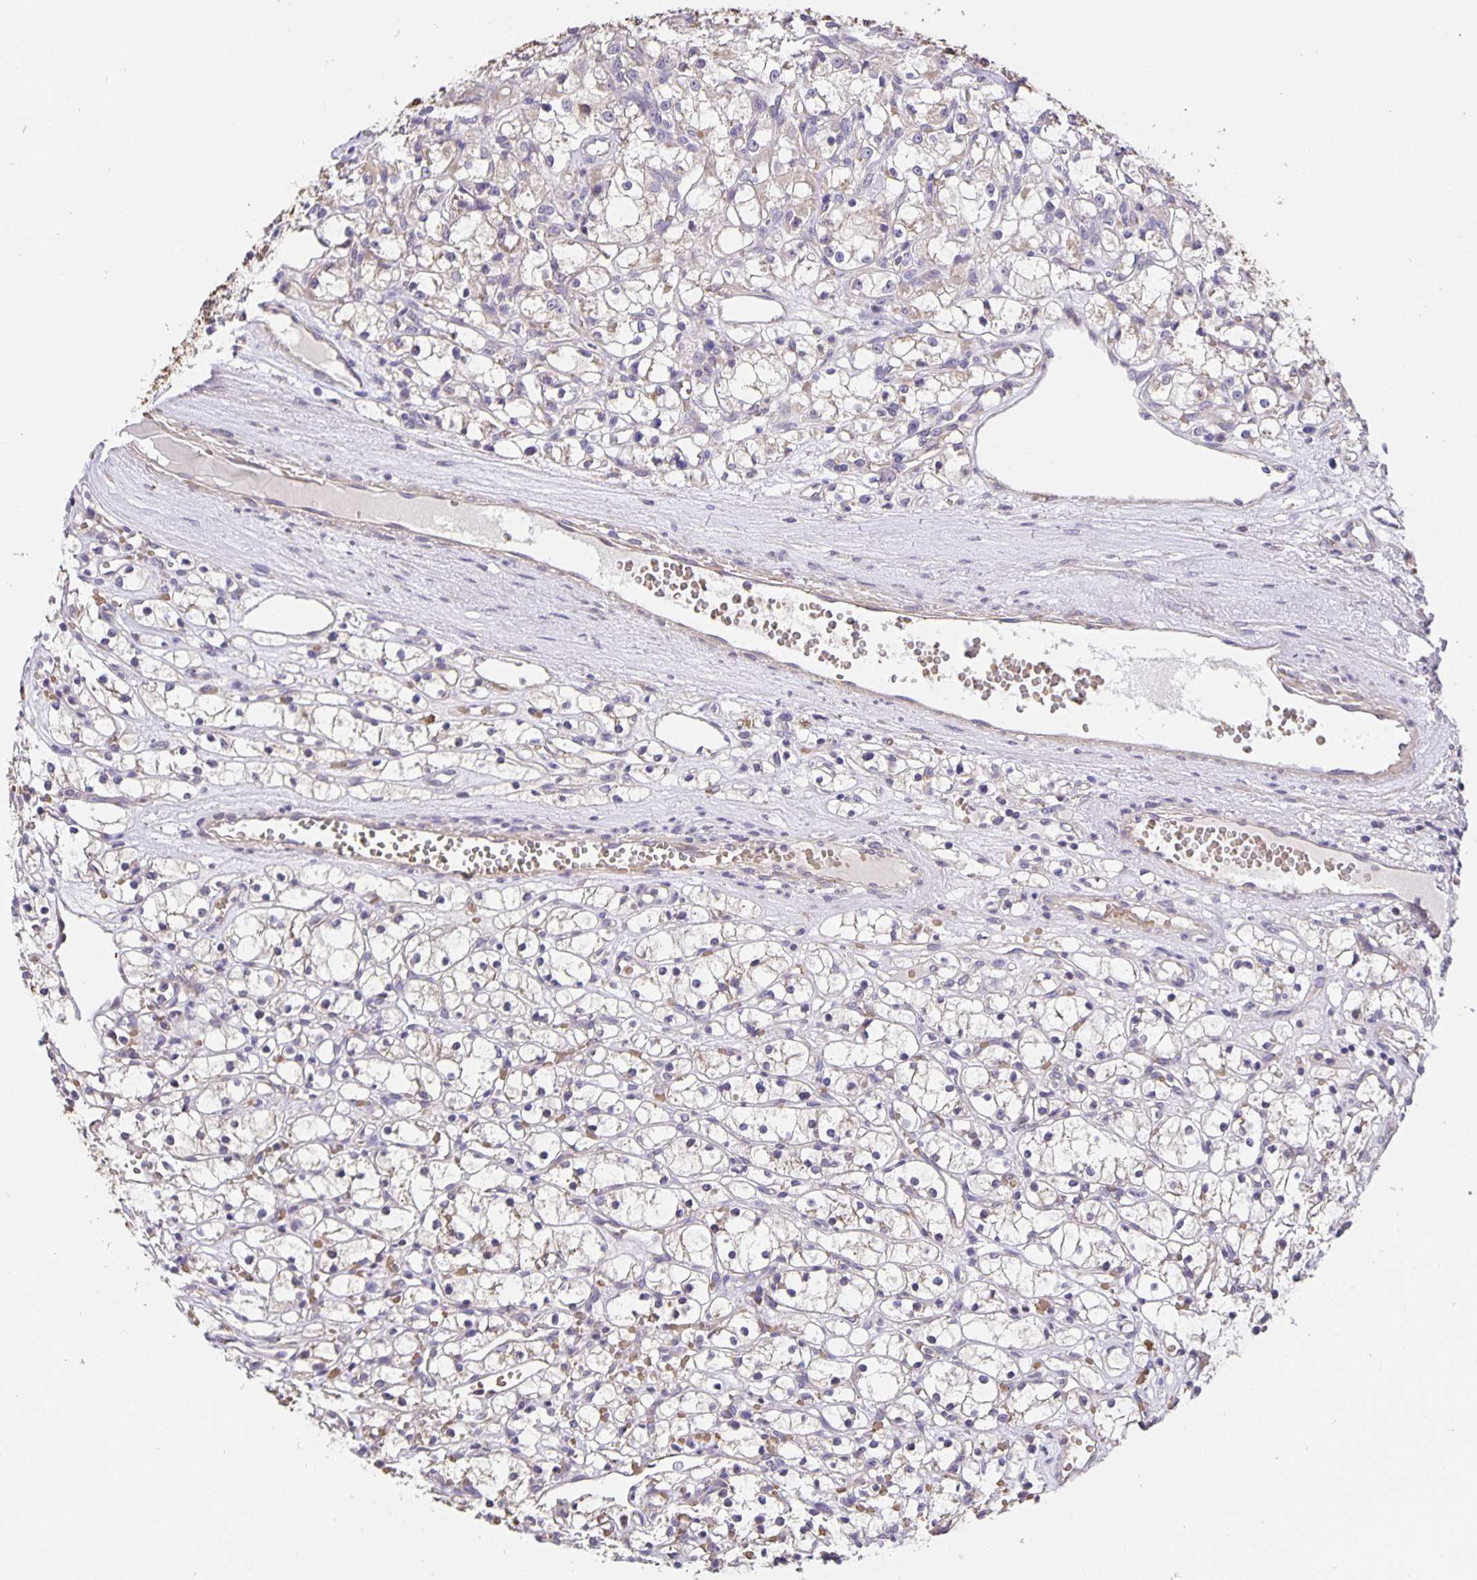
{"staining": {"intensity": "weak", "quantity": "<25%", "location": "cytoplasmic/membranous"}, "tissue": "renal cancer", "cell_type": "Tumor cells", "image_type": "cancer", "snomed": [{"axis": "morphology", "description": "Adenocarcinoma, NOS"}, {"axis": "topography", "description": "Kidney"}], "caption": "Human adenocarcinoma (renal) stained for a protein using immunohistochemistry (IHC) exhibits no expression in tumor cells.", "gene": "TMEM71", "patient": {"sex": "female", "age": 59}}